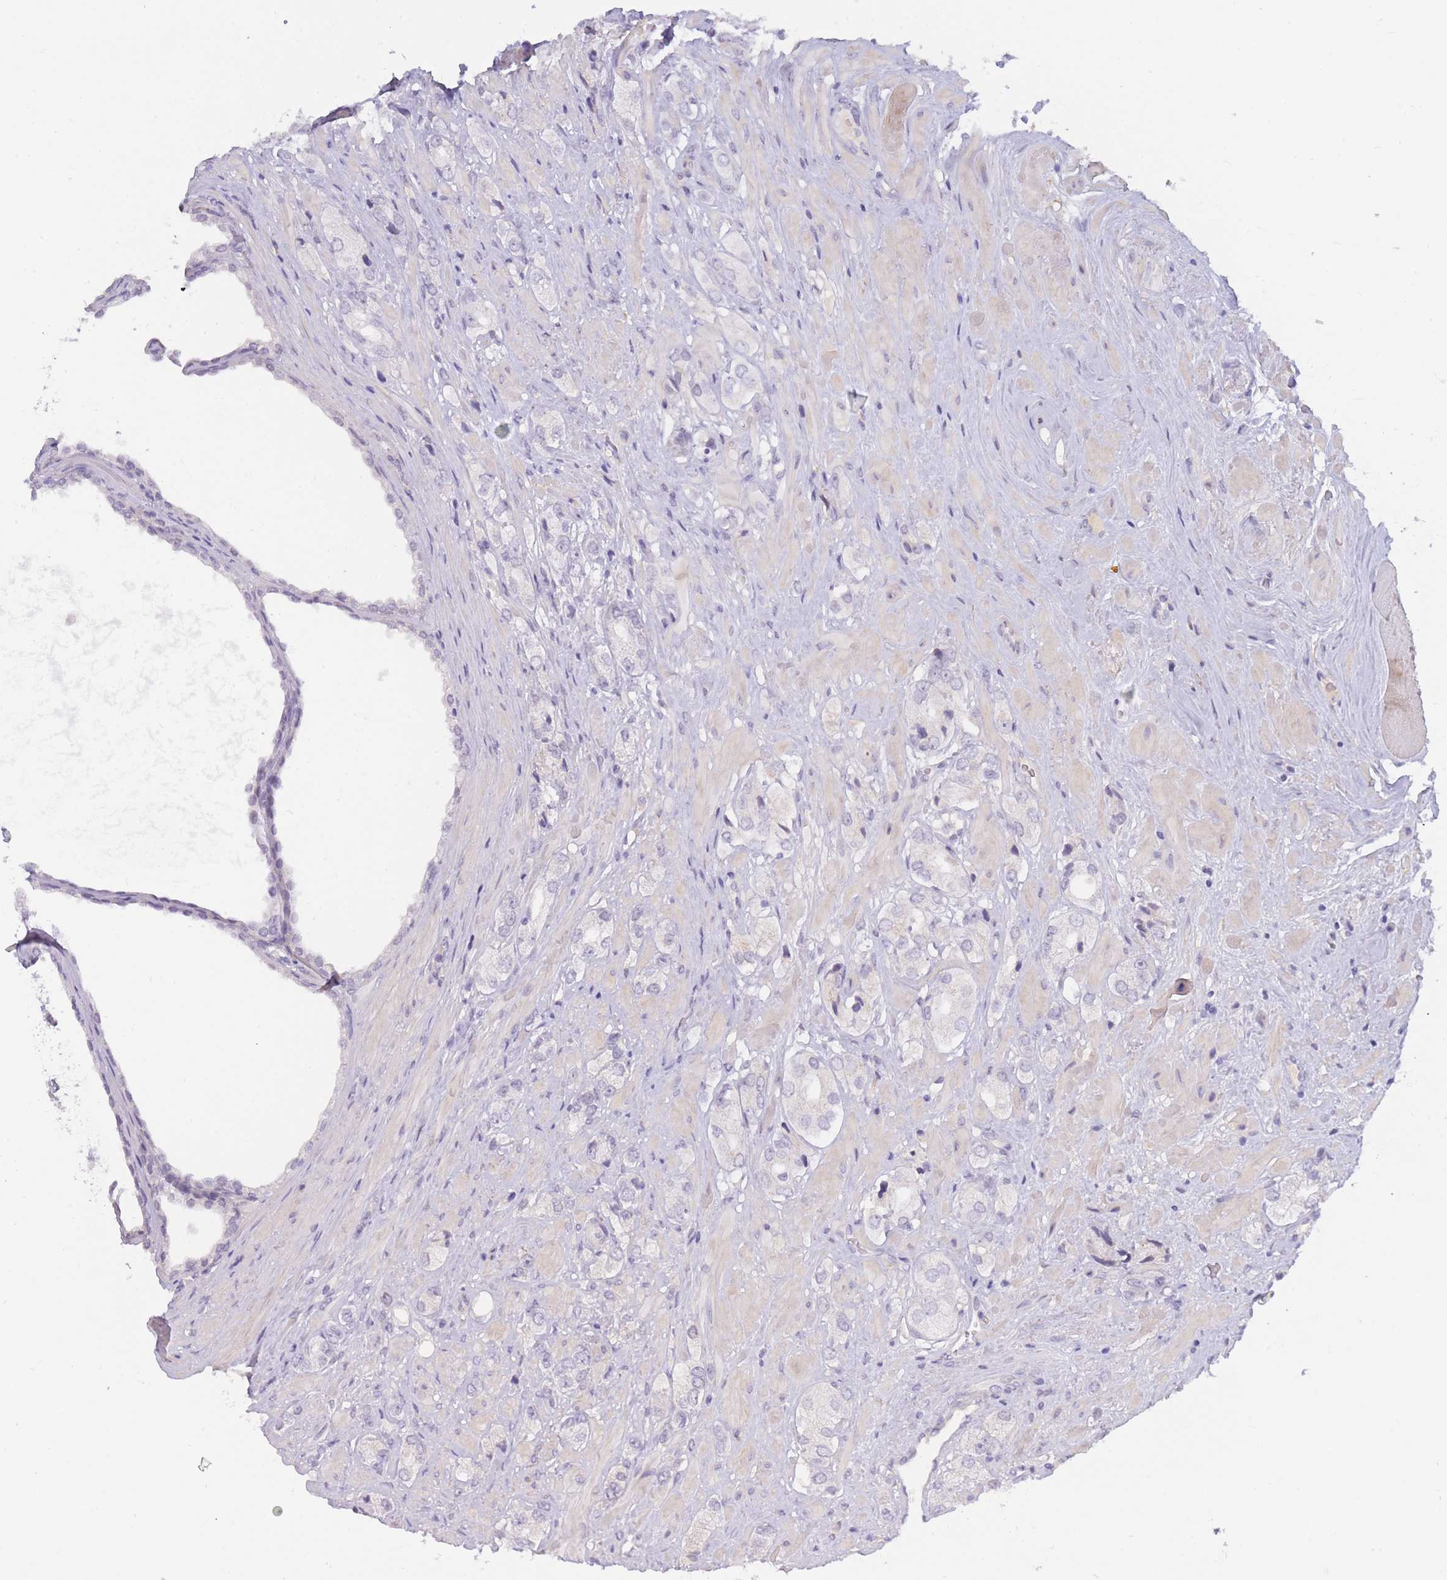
{"staining": {"intensity": "negative", "quantity": "none", "location": "none"}, "tissue": "prostate cancer", "cell_type": "Tumor cells", "image_type": "cancer", "snomed": [{"axis": "morphology", "description": "Adenocarcinoma, High grade"}, {"axis": "topography", "description": "Prostate and seminal vesicle, NOS"}], "caption": "Tumor cells are negative for brown protein staining in prostate cancer.", "gene": "PRR23B", "patient": {"sex": "male", "age": 64}}